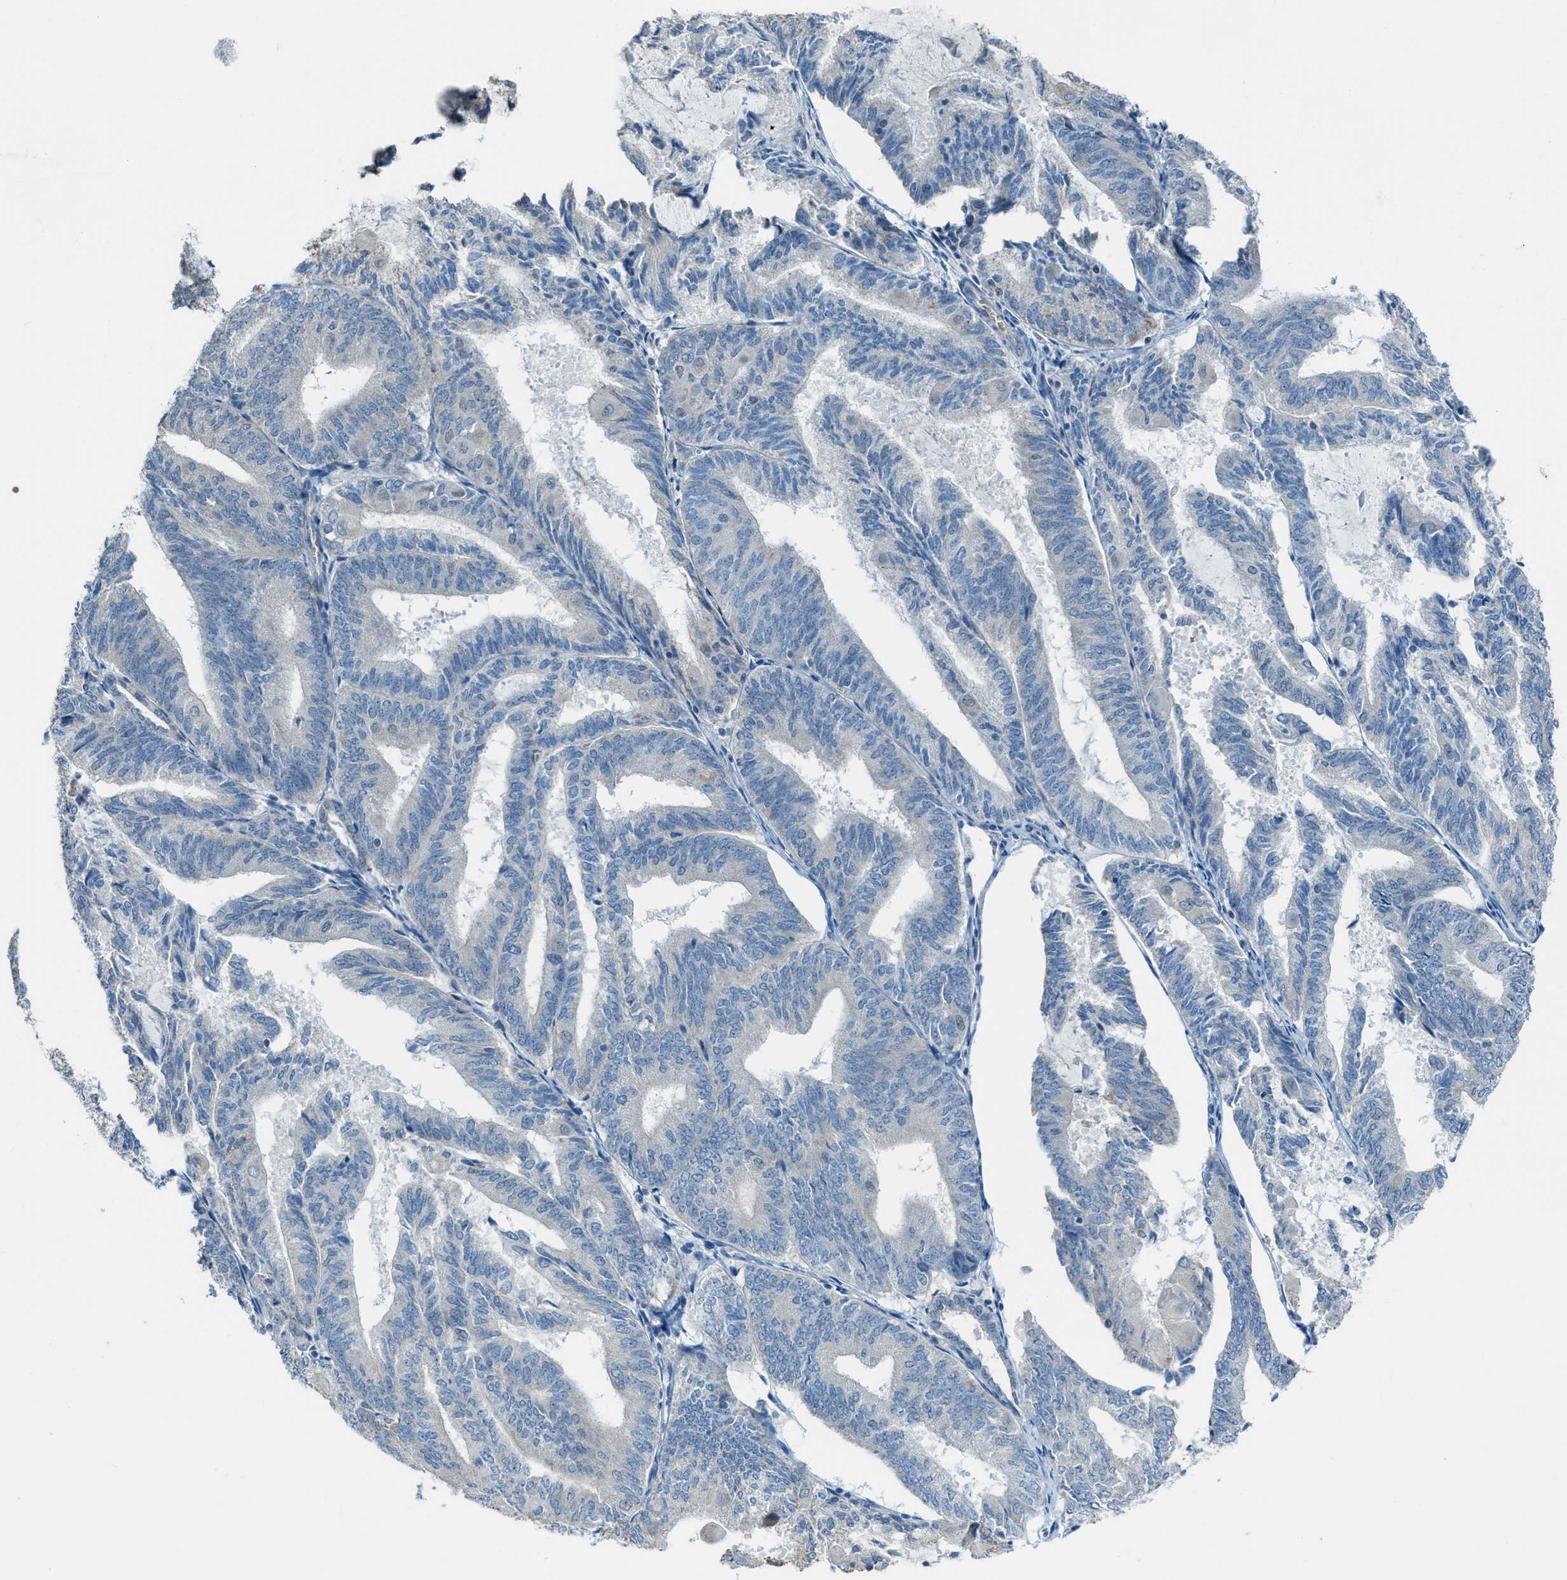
{"staining": {"intensity": "negative", "quantity": "none", "location": "none"}, "tissue": "endometrial cancer", "cell_type": "Tumor cells", "image_type": "cancer", "snomed": [{"axis": "morphology", "description": "Adenocarcinoma, NOS"}, {"axis": "topography", "description": "Endometrium"}], "caption": "Endometrial cancer (adenocarcinoma) was stained to show a protein in brown. There is no significant staining in tumor cells. Brightfield microscopy of immunohistochemistry (IHC) stained with DAB (3,3'-diaminobenzidine) (brown) and hematoxylin (blue), captured at high magnification.", "gene": "CDON", "patient": {"sex": "female", "age": 81}}